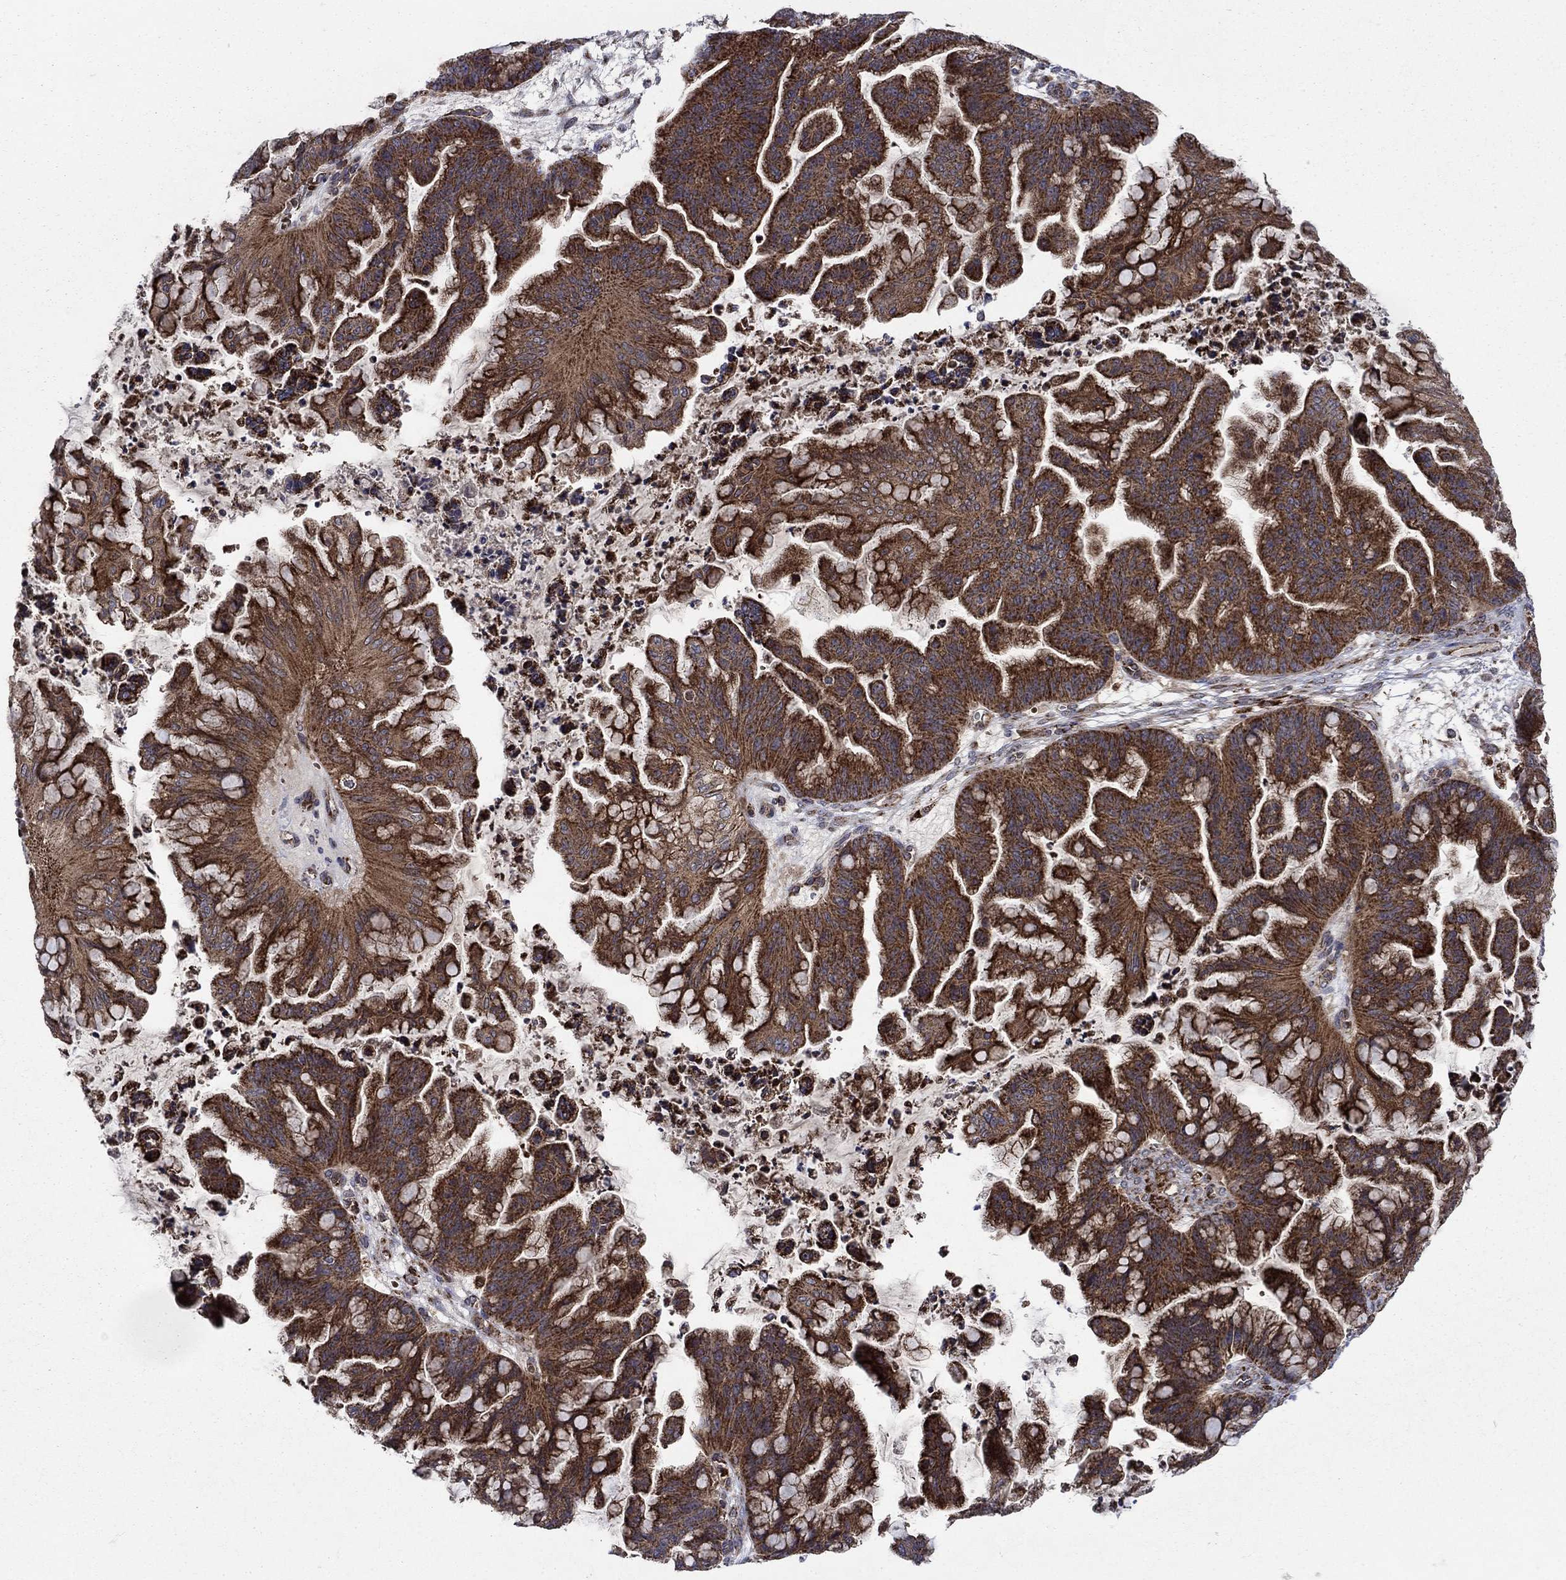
{"staining": {"intensity": "strong", "quantity": ">75%", "location": "cytoplasmic/membranous"}, "tissue": "ovarian cancer", "cell_type": "Tumor cells", "image_type": "cancer", "snomed": [{"axis": "morphology", "description": "Cystadenocarcinoma, mucinous, NOS"}, {"axis": "topography", "description": "Ovary"}], "caption": "This micrograph displays ovarian cancer stained with IHC to label a protein in brown. The cytoplasmic/membranous of tumor cells show strong positivity for the protein. Nuclei are counter-stained blue.", "gene": "RNF19B", "patient": {"sex": "female", "age": 67}}